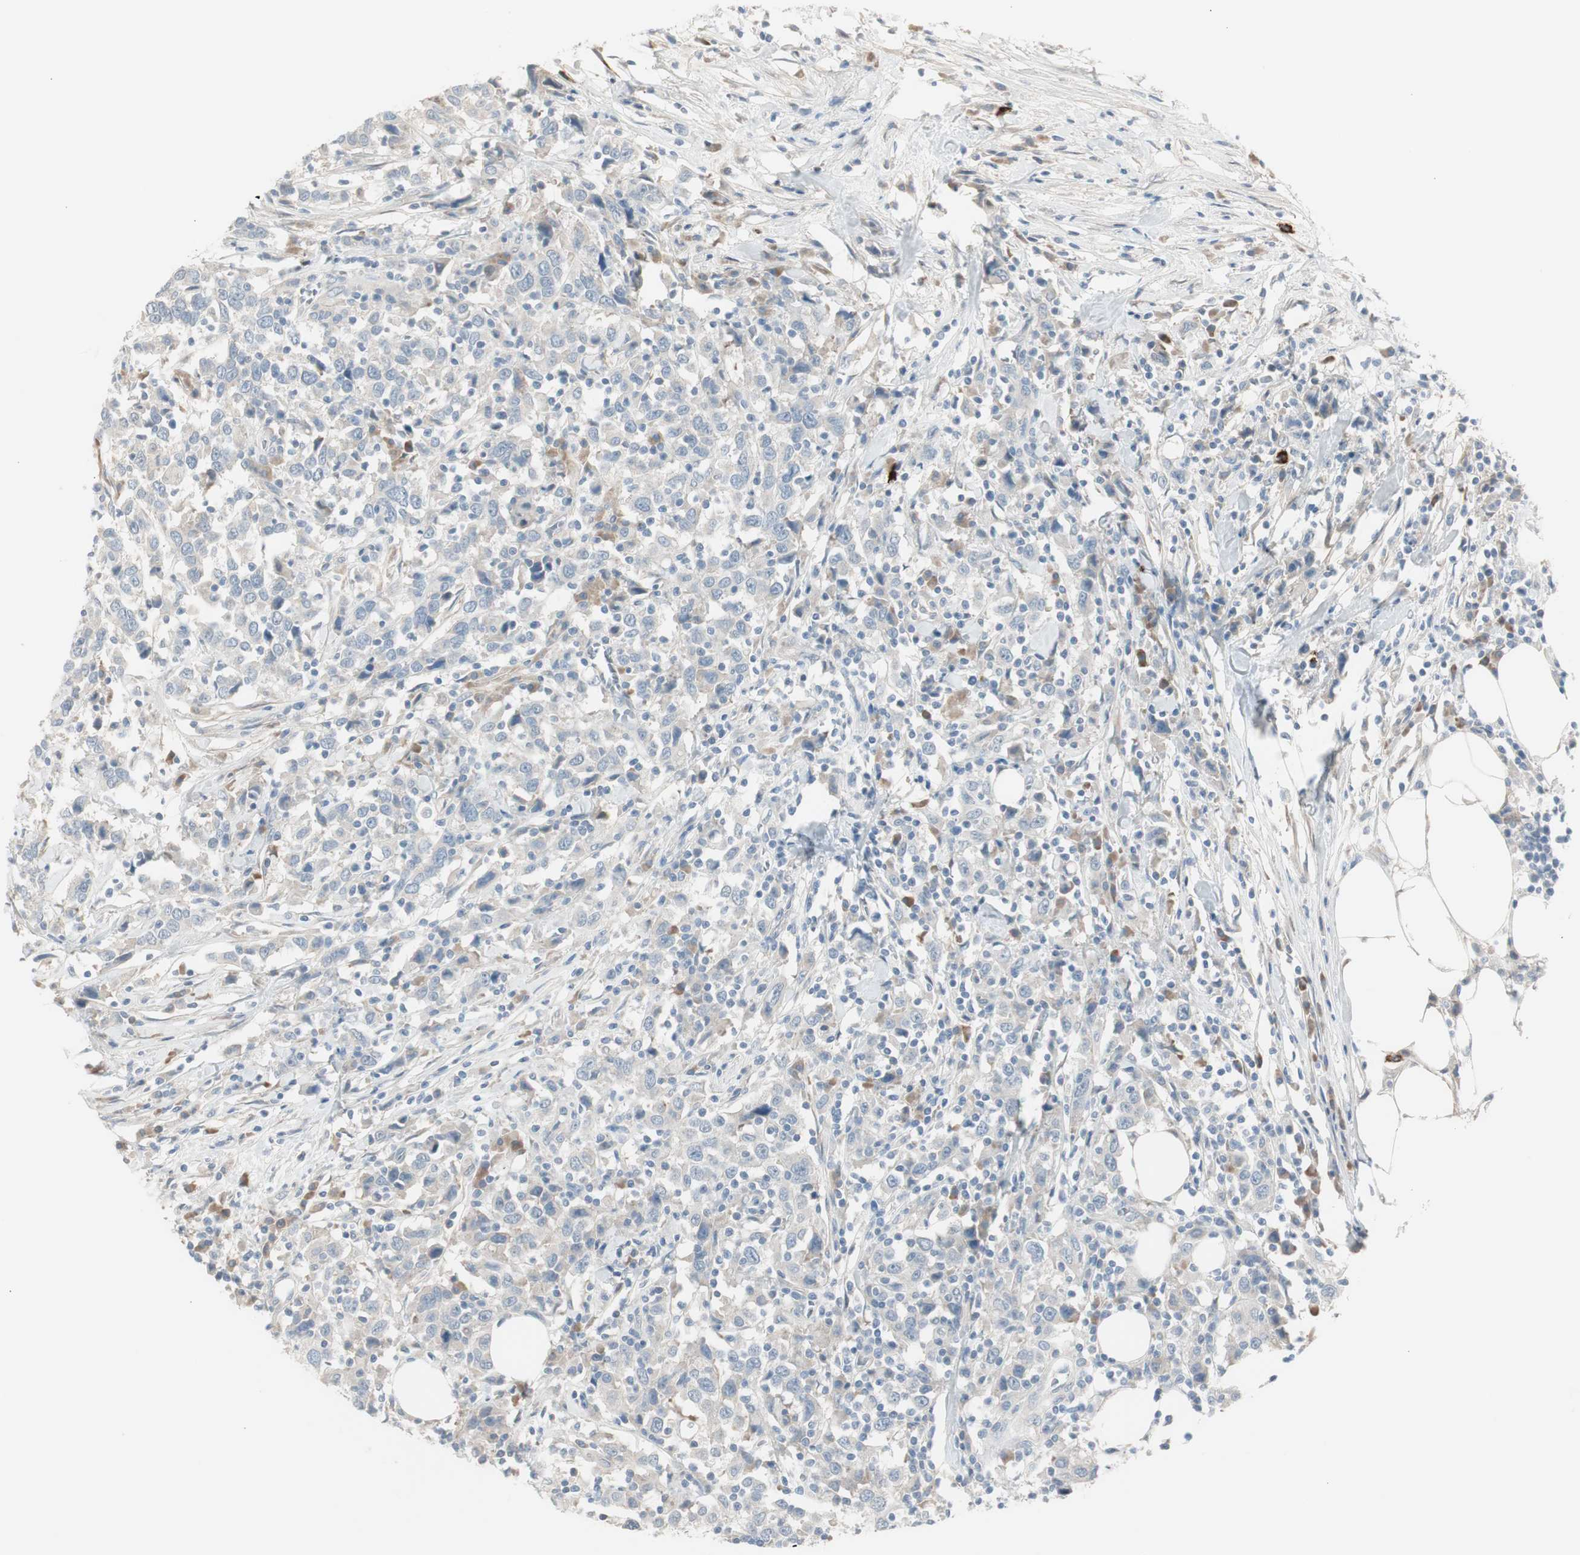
{"staining": {"intensity": "negative", "quantity": "none", "location": "none"}, "tissue": "urothelial cancer", "cell_type": "Tumor cells", "image_type": "cancer", "snomed": [{"axis": "morphology", "description": "Urothelial carcinoma, High grade"}, {"axis": "topography", "description": "Urinary bladder"}], "caption": "Immunohistochemistry (IHC) micrograph of neoplastic tissue: human high-grade urothelial carcinoma stained with DAB exhibits no significant protein positivity in tumor cells.", "gene": "MAPRE3", "patient": {"sex": "male", "age": 61}}